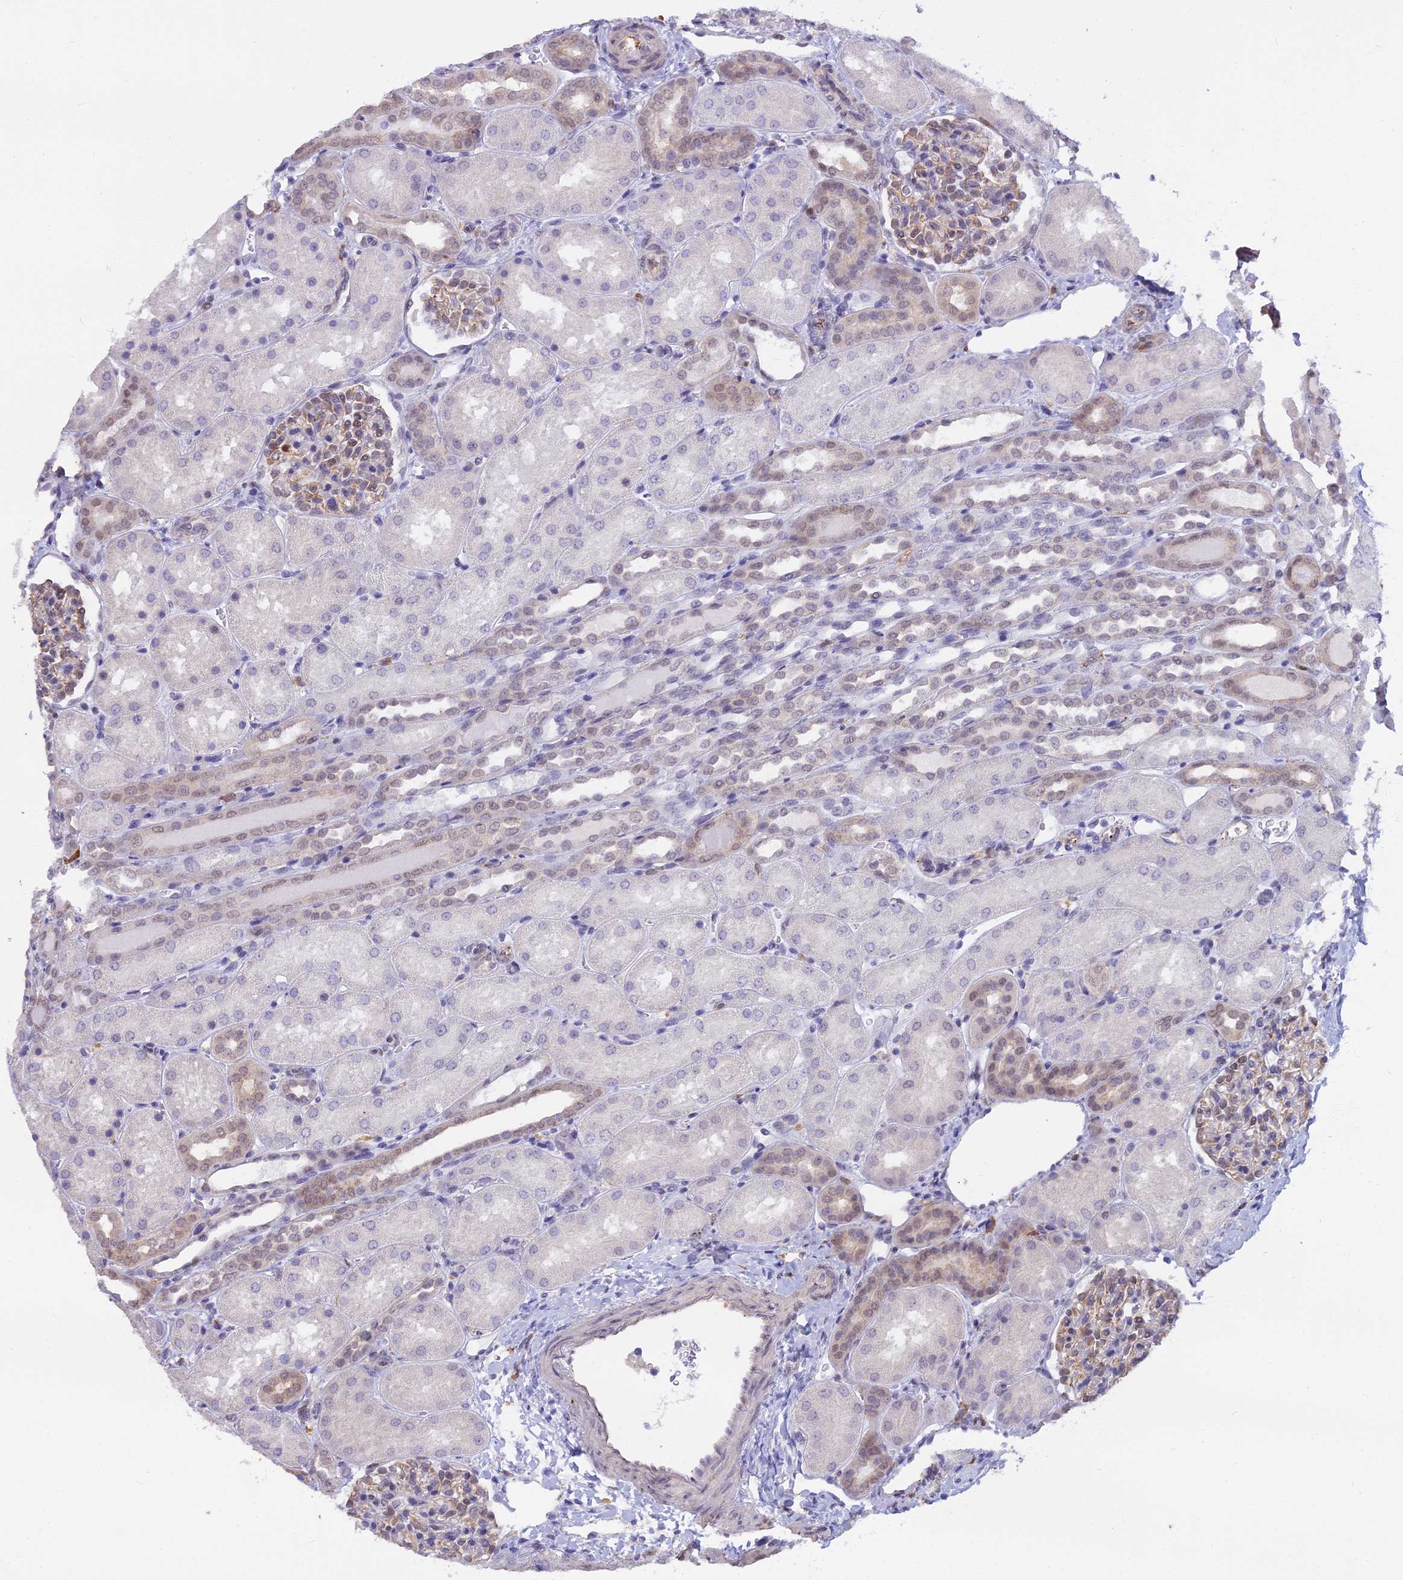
{"staining": {"intensity": "weak", "quantity": "25%-75%", "location": "cytoplasmic/membranous,nuclear"}, "tissue": "kidney", "cell_type": "Cells in glomeruli", "image_type": "normal", "snomed": [{"axis": "morphology", "description": "Normal tissue, NOS"}, {"axis": "topography", "description": "Kidney"}], "caption": "A brown stain shows weak cytoplasmic/membranous,nuclear positivity of a protein in cells in glomeruli of unremarkable kidney. The protein is shown in brown color, while the nuclei are stained blue.", "gene": "BLNK", "patient": {"sex": "male", "age": 1}}